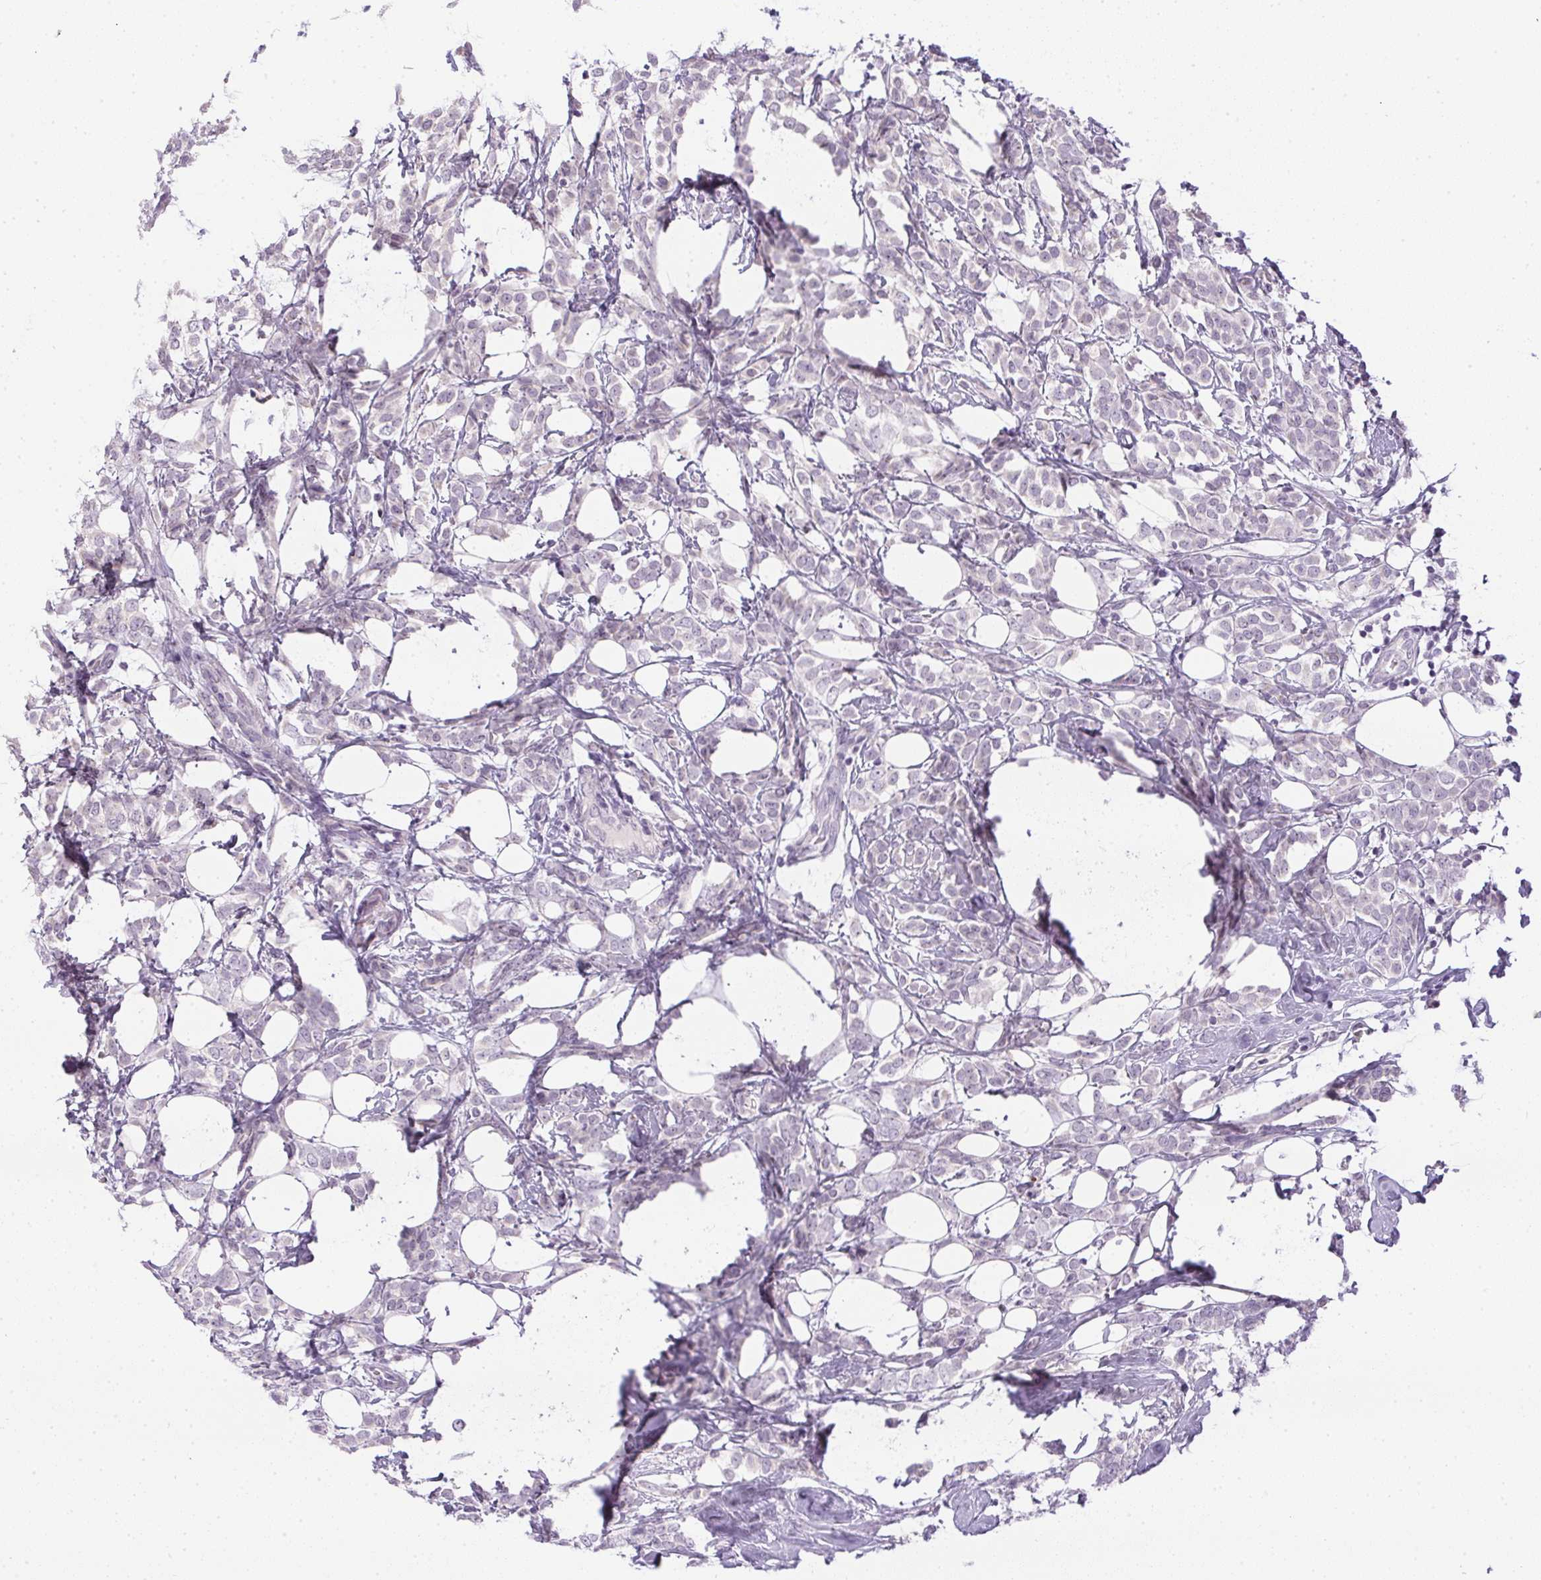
{"staining": {"intensity": "negative", "quantity": "none", "location": "none"}, "tissue": "breast cancer", "cell_type": "Tumor cells", "image_type": "cancer", "snomed": [{"axis": "morphology", "description": "Lobular carcinoma"}, {"axis": "topography", "description": "Breast"}], "caption": "There is no significant positivity in tumor cells of breast lobular carcinoma. (DAB (3,3'-diaminobenzidine) IHC with hematoxylin counter stain).", "gene": "GSDMC", "patient": {"sex": "female", "age": 49}}